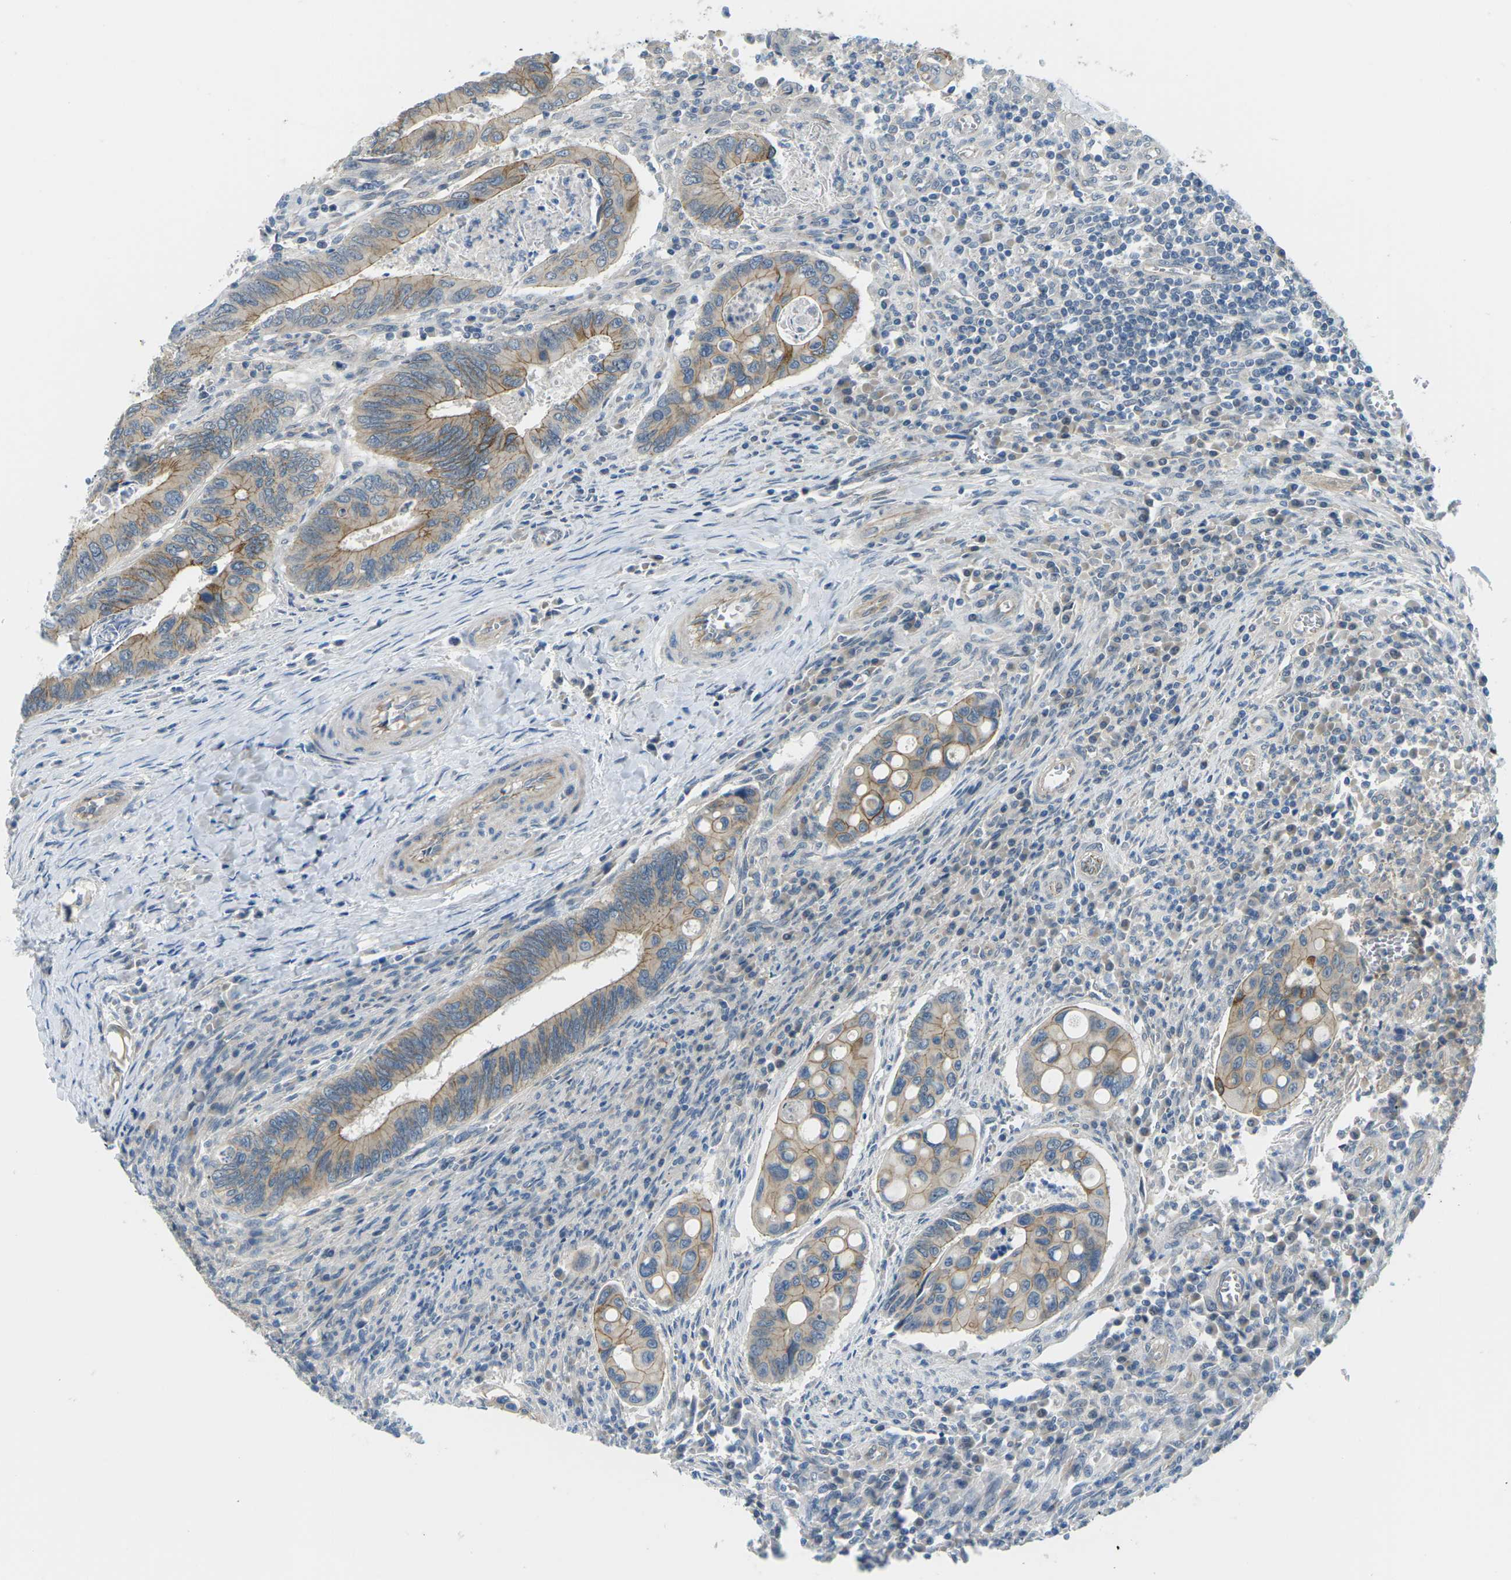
{"staining": {"intensity": "moderate", "quantity": ">75%", "location": "cytoplasmic/membranous"}, "tissue": "colorectal cancer", "cell_type": "Tumor cells", "image_type": "cancer", "snomed": [{"axis": "morphology", "description": "Inflammation, NOS"}, {"axis": "morphology", "description": "Adenocarcinoma, NOS"}, {"axis": "topography", "description": "Colon"}], "caption": "A photomicrograph showing moderate cytoplasmic/membranous expression in approximately >75% of tumor cells in colorectal adenocarcinoma, as visualized by brown immunohistochemical staining.", "gene": "CTNND1", "patient": {"sex": "male", "age": 72}}